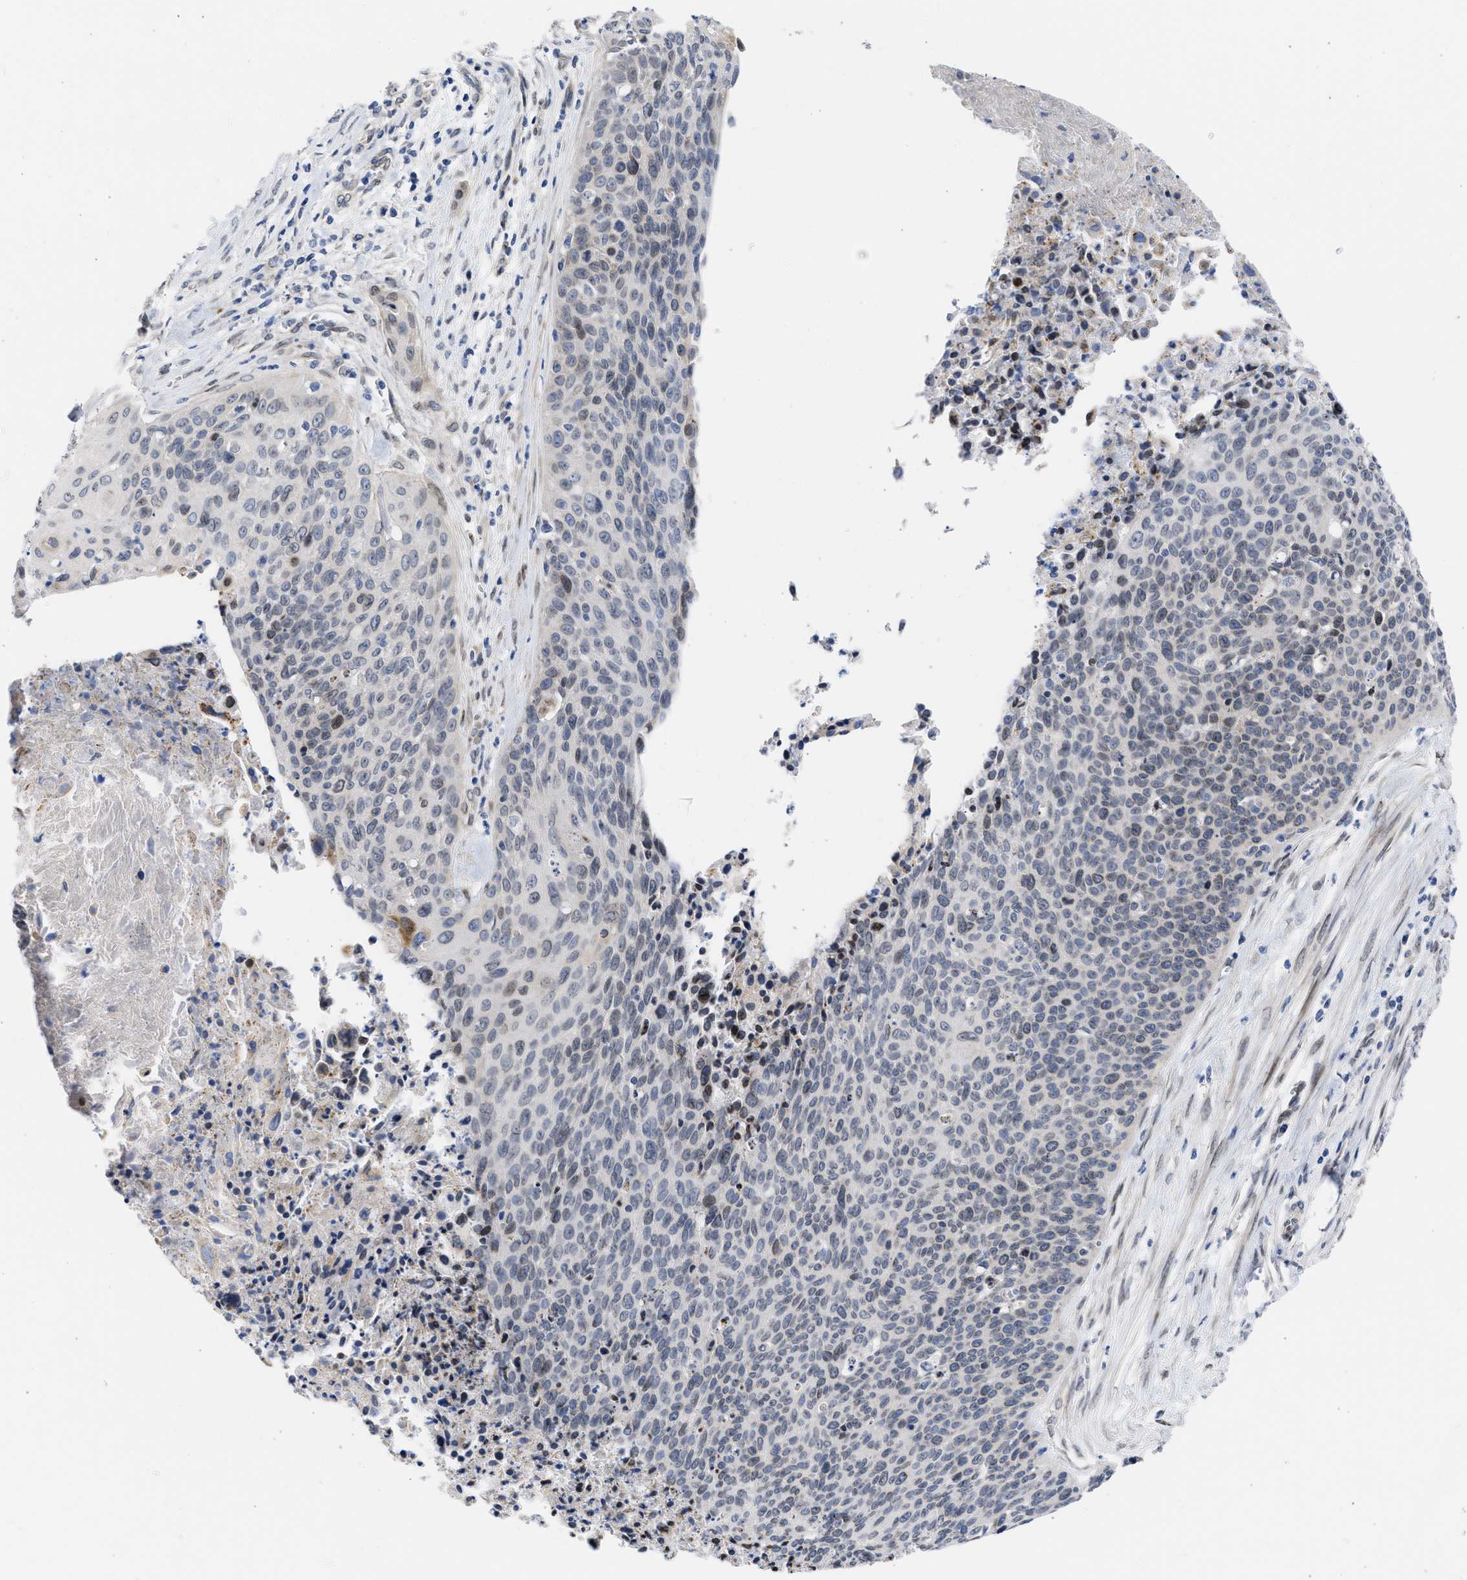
{"staining": {"intensity": "weak", "quantity": "<25%", "location": "nuclear"}, "tissue": "cervical cancer", "cell_type": "Tumor cells", "image_type": "cancer", "snomed": [{"axis": "morphology", "description": "Squamous cell carcinoma, NOS"}, {"axis": "topography", "description": "Cervix"}], "caption": "Immunohistochemical staining of squamous cell carcinoma (cervical) reveals no significant staining in tumor cells.", "gene": "NUP35", "patient": {"sex": "female", "age": 55}}